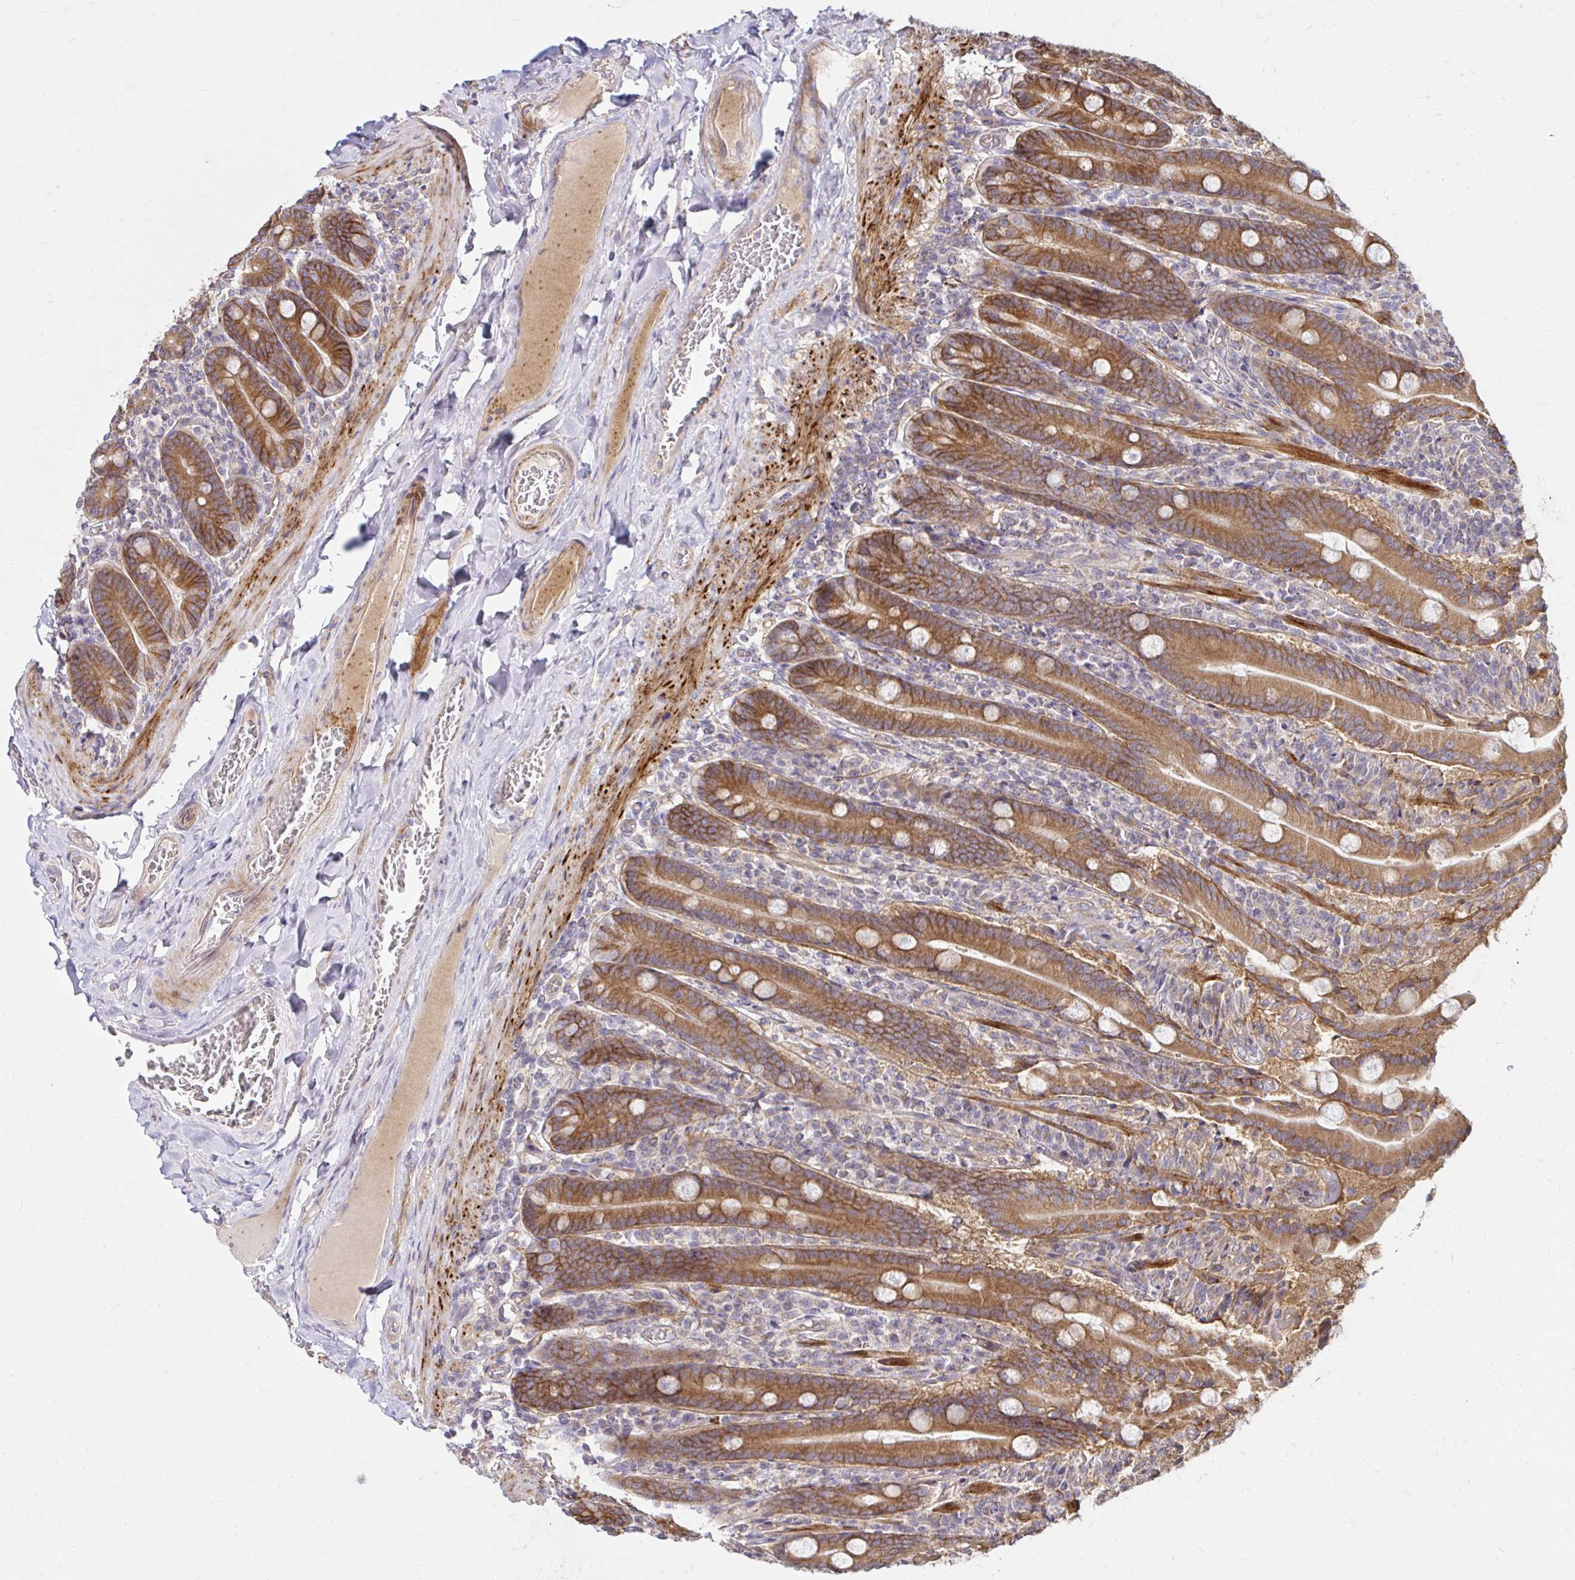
{"staining": {"intensity": "moderate", "quantity": ">75%", "location": "cytoplasmic/membranous"}, "tissue": "duodenum", "cell_type": "Glandular cells", "image_type": "normal", "snomed": [{"axis": "morphology", "description": "Normal tissue, NOS"}, {"axis": "topography", "description": "Duodenum"}], "caption": "This is an image of IHC staining of unremarkable duodenum, which shows moderate expression in the cytoplasmic/membranous of glandular cells.", "gene": "ITGA2", "patient": {"sex": "female", "age": 62}}